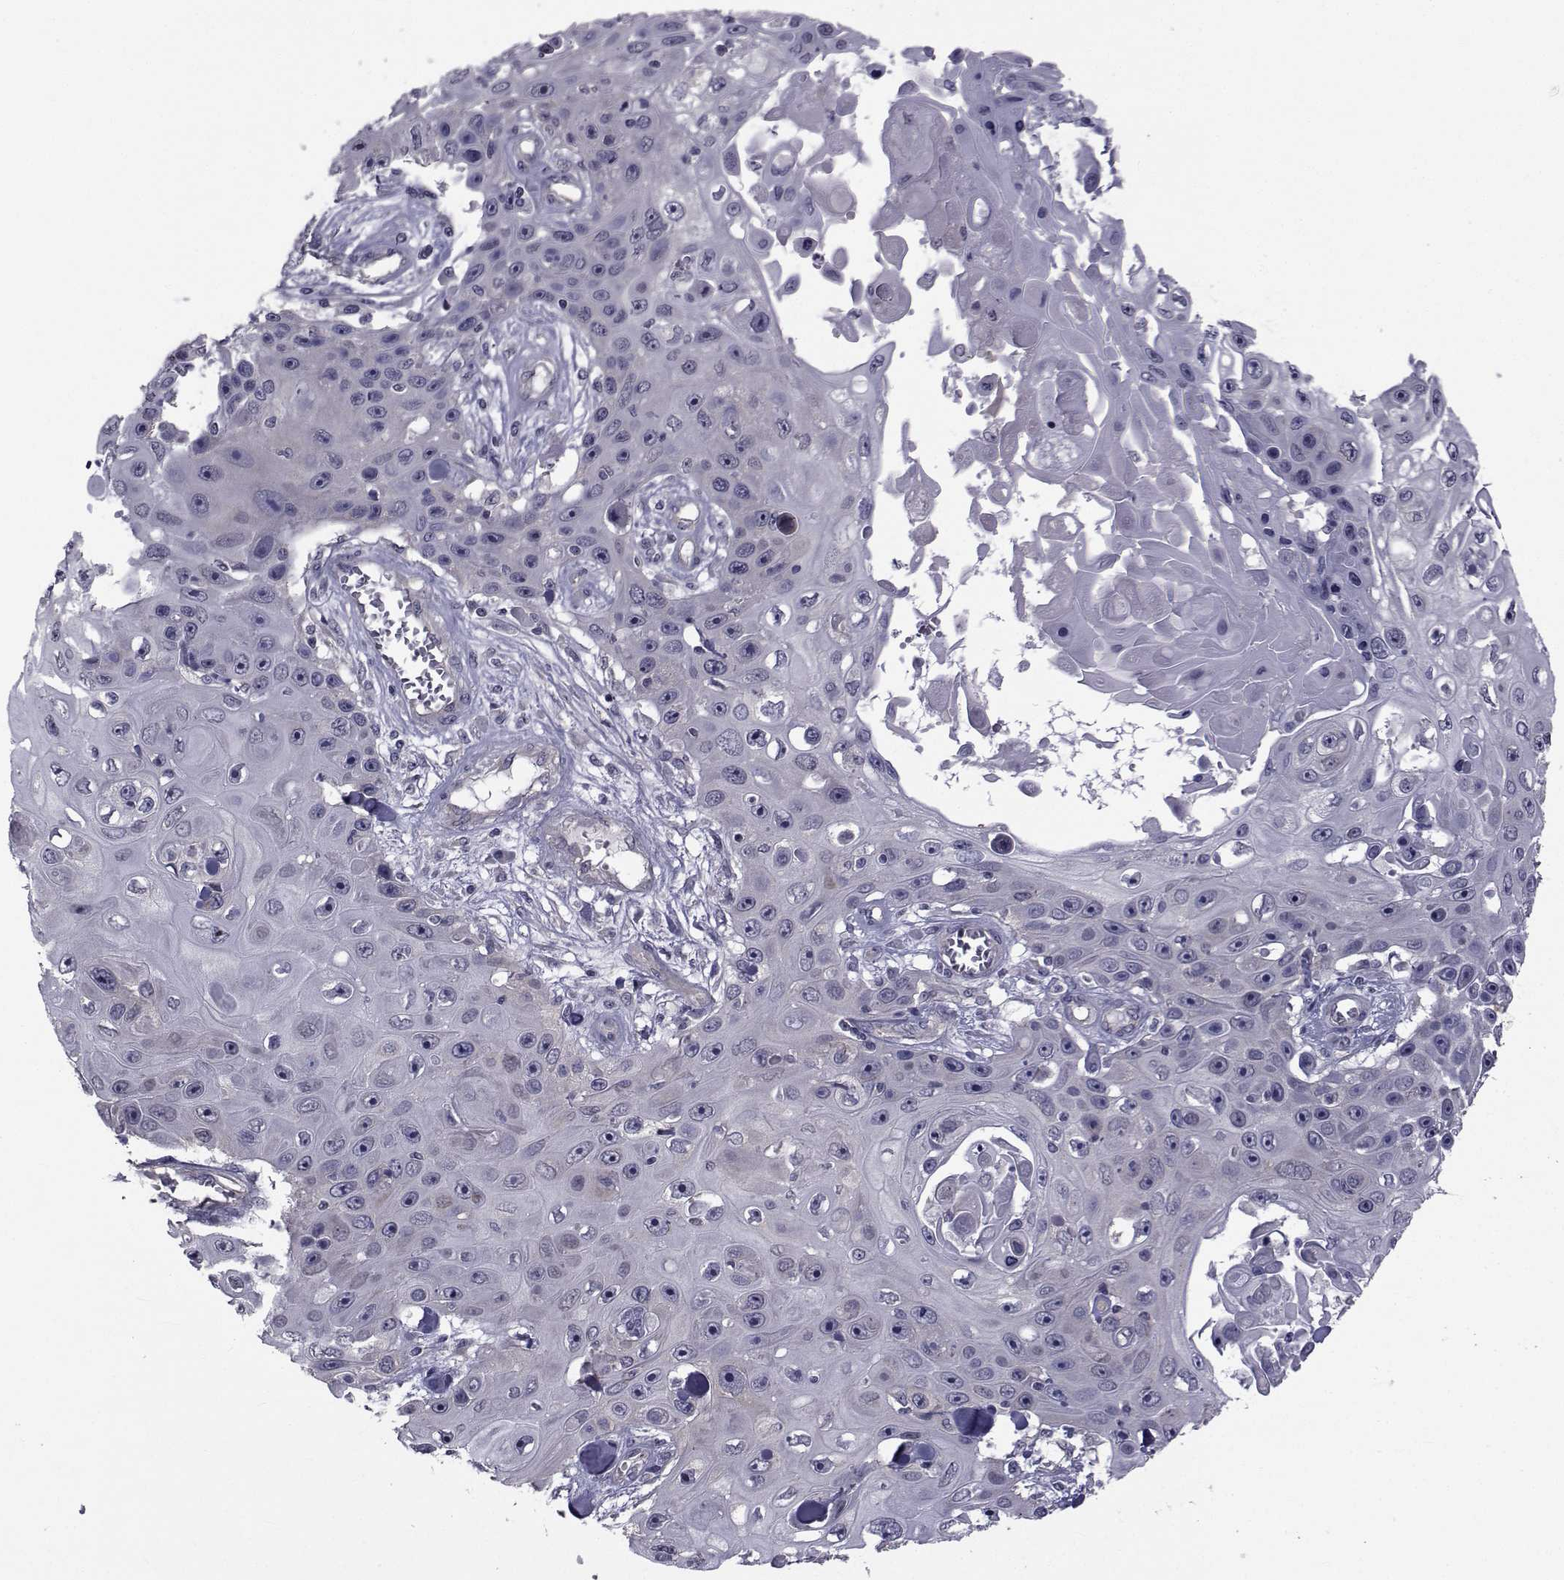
{"staining": {"intensity": "negative", "quantity": "none", "location": "none"}, "tissue": "skin cancer", "cell_type": "Tumor cells", "image_type": "cancer", "snomed": [{"axis": "morphology", "description": "Squamous cell carcinoma, NOS"}, {"axis": "topography", "description": "Skin"}], "caption": "A histopathology image of skin cancer stained for a protein demonstrates no brown staining in tumor cells. Brightfield microscopy of IHC stained with DAB (3,3'-diaminobenzidine) (brown) and hematoxylin (blue), captured at high magnification.", "gene": "CFAP74", "patient": {"sex": "male", "age": 82}}